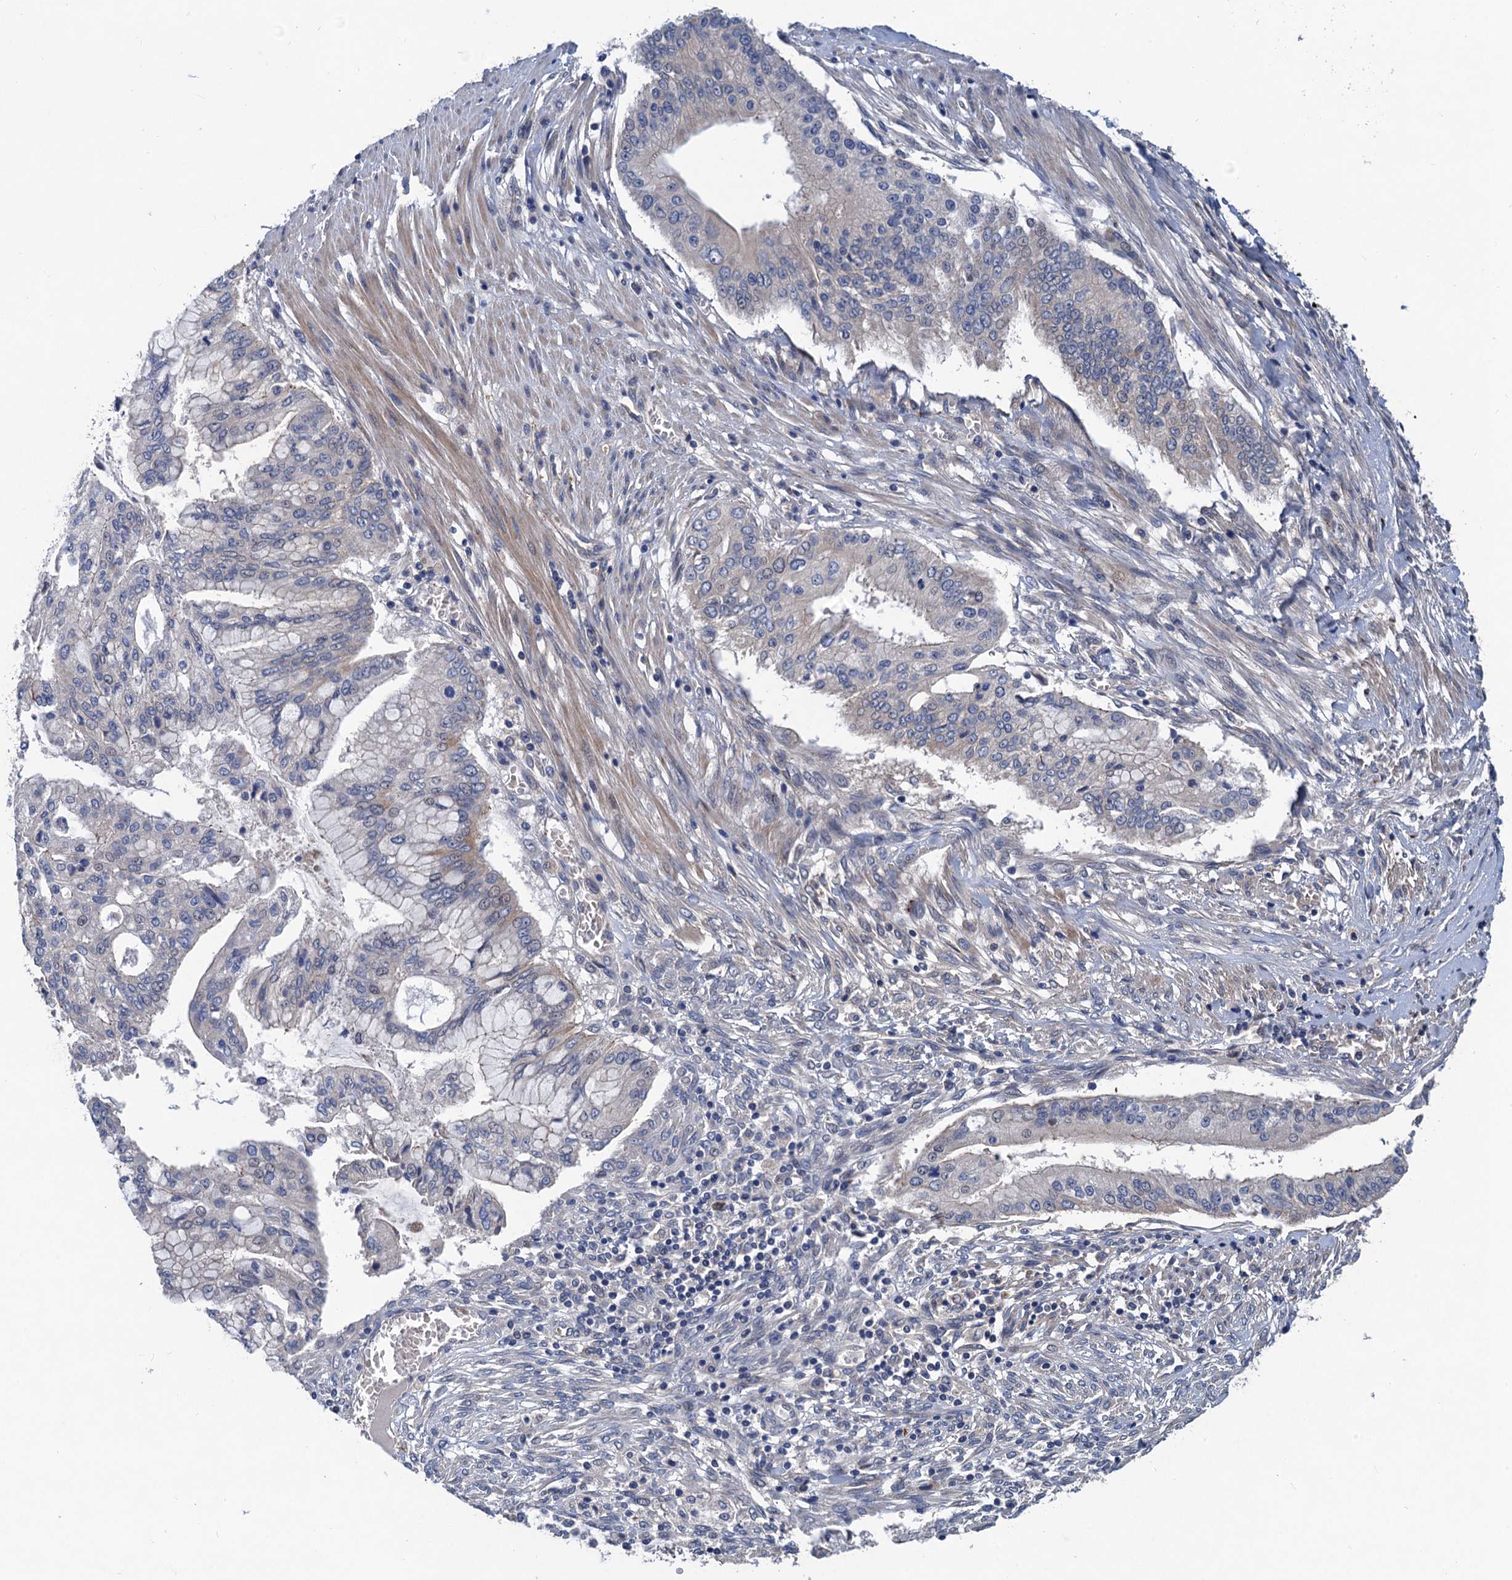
{"staining": {"intensity": "negative", "quantity": "none", "location": "none"}, "tissue": "pancreatic cancer", "cell_type": "Tumor cells", "image_type": "cancer", "snomed": [{"axis": "morphology", "description": "Adenocarcinoma, NOS"}, {"axis": "topography", "description": "Pancreas"}], "caption": "Tumor cells are negative for brown protein staining in pancreatic adenocarcinoma.", "gene": "TRAF7", "patient": {"sex": "male", "age": 46}}